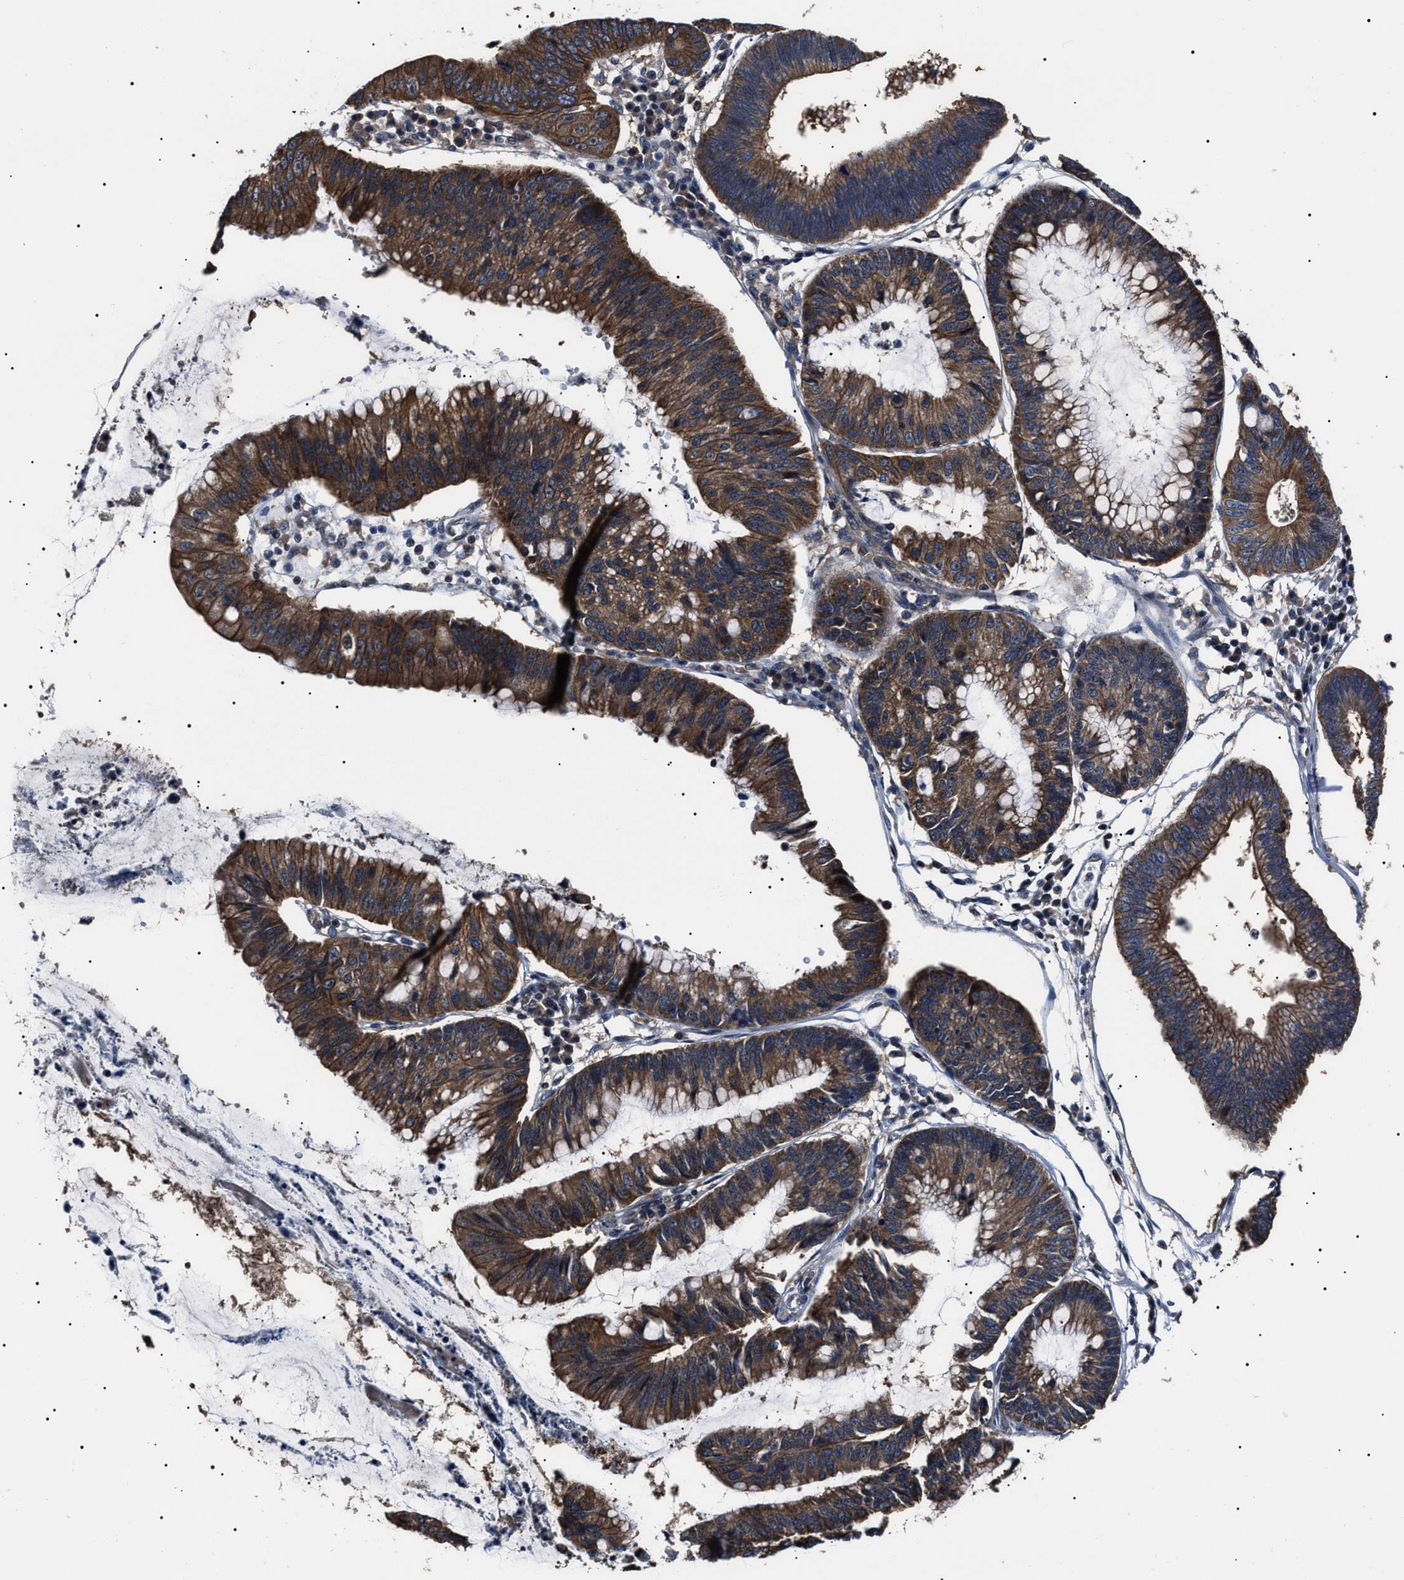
{"staining": {"intensity": "moderate", "quantity": ">75%", "location": "cytoplasmic/membranous"}, "tissue": "stomach cancer", "cell_type": "Tumor cells", "image_type": "cancer", "snomed": [{"axis": "morphology", "description": "Adenocarcinoma, NOS"}, {"axis": "topography", "description": "Stomach"}], "caption": "Brown immunohistochemical staining in stomach cancer displays moderate cytoplasmic/membranous expression in about >75% of tumor cells.", "gene": "CCT8", "patient": {"sex": "male", "age": 59}}